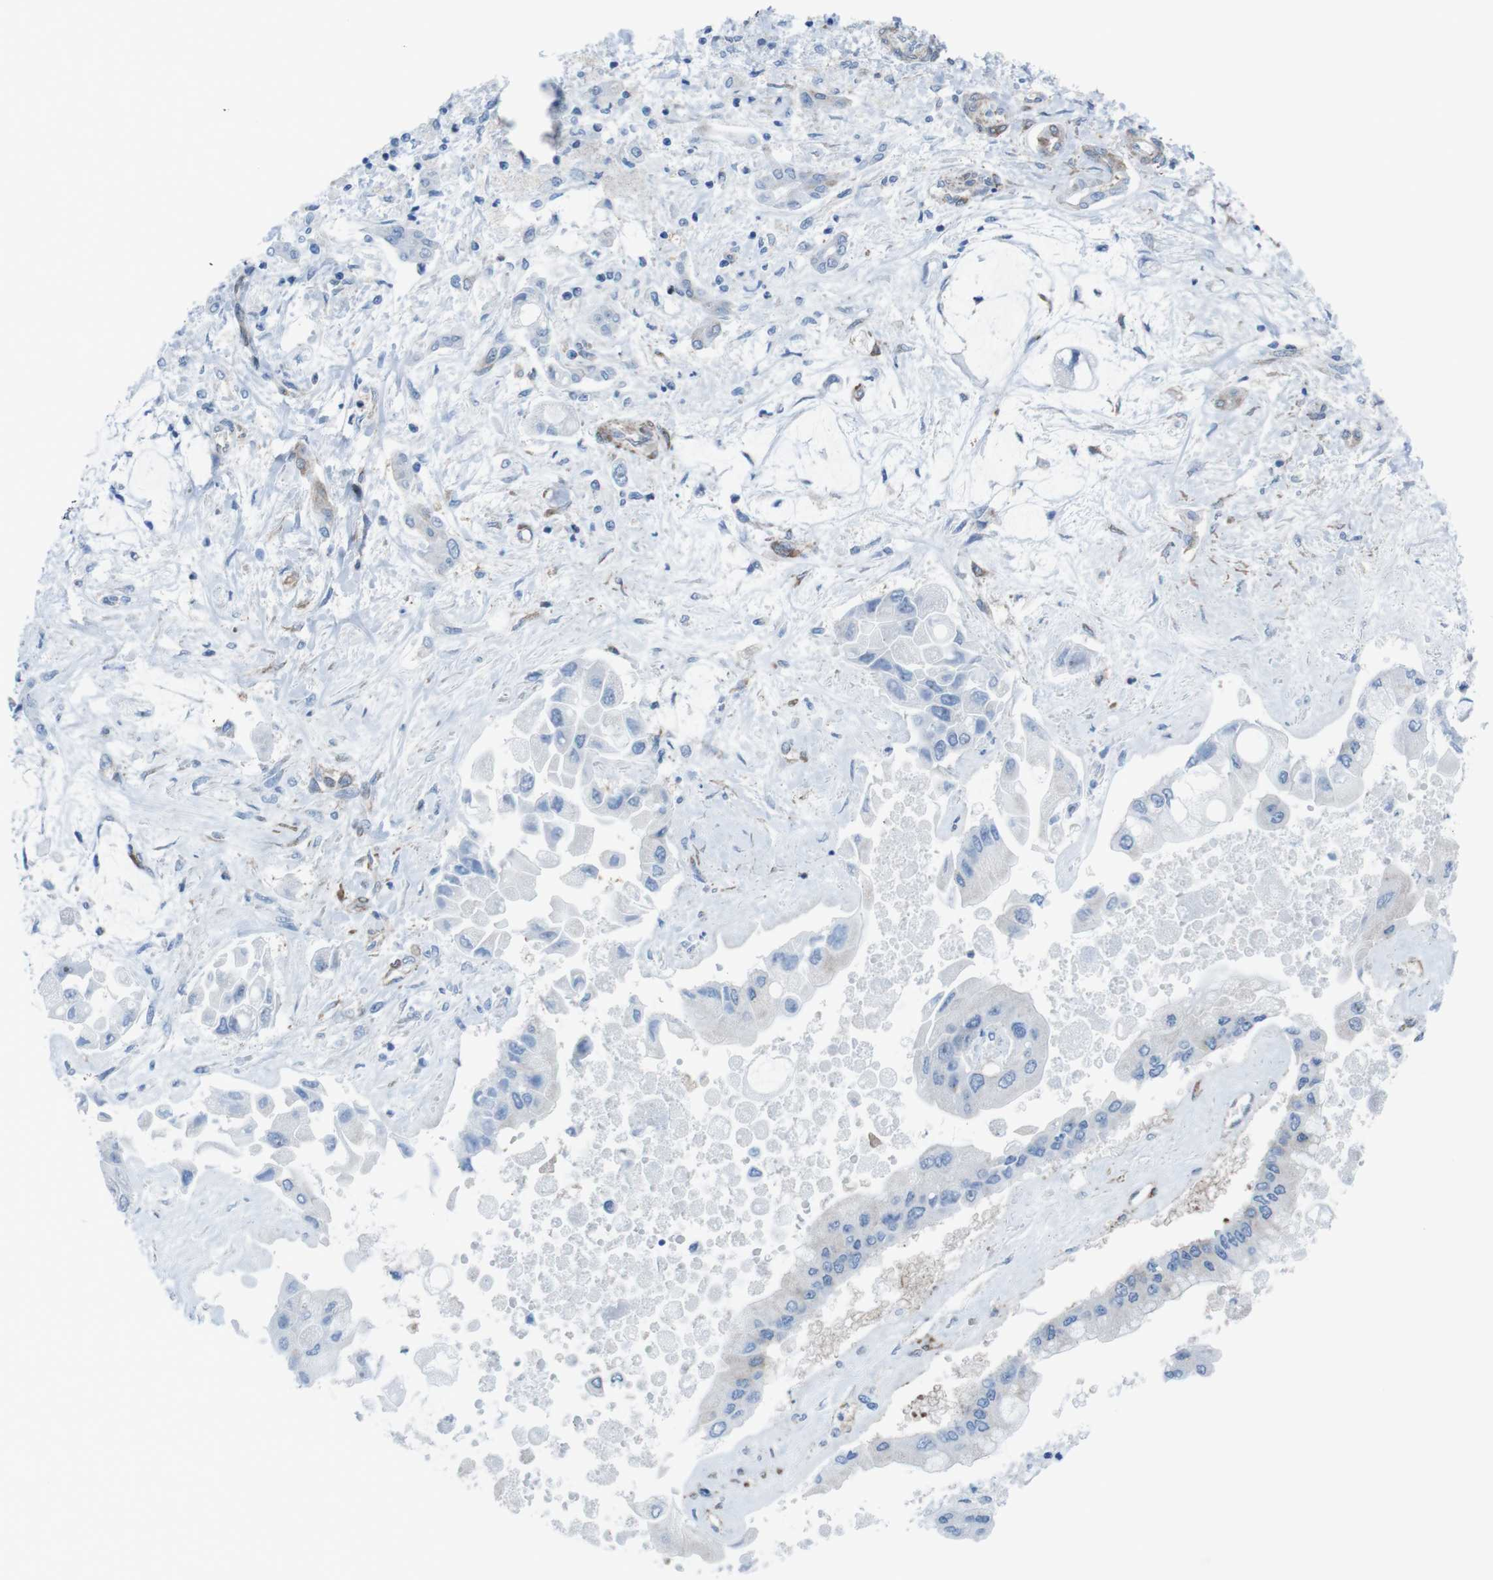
{"staining": {"intensity": "negative", "quantity": "none", "location": "none"}, "tissue": "liver cancer", "cell_type": "Tumor cells", "image_type": "cancer", "snomed": [{"axis": "morphology", "description": "Cholangiocarcinoma"}, {"axis": "topography", "description": "Liver"}], "caption": "Immunohistochemical staining of human liver cancer (cholangiocarcinoma) displays no significant staining in tumor cells.", "gene": "DIAPH2", "patient": {"sex": "male", "age": 50}}